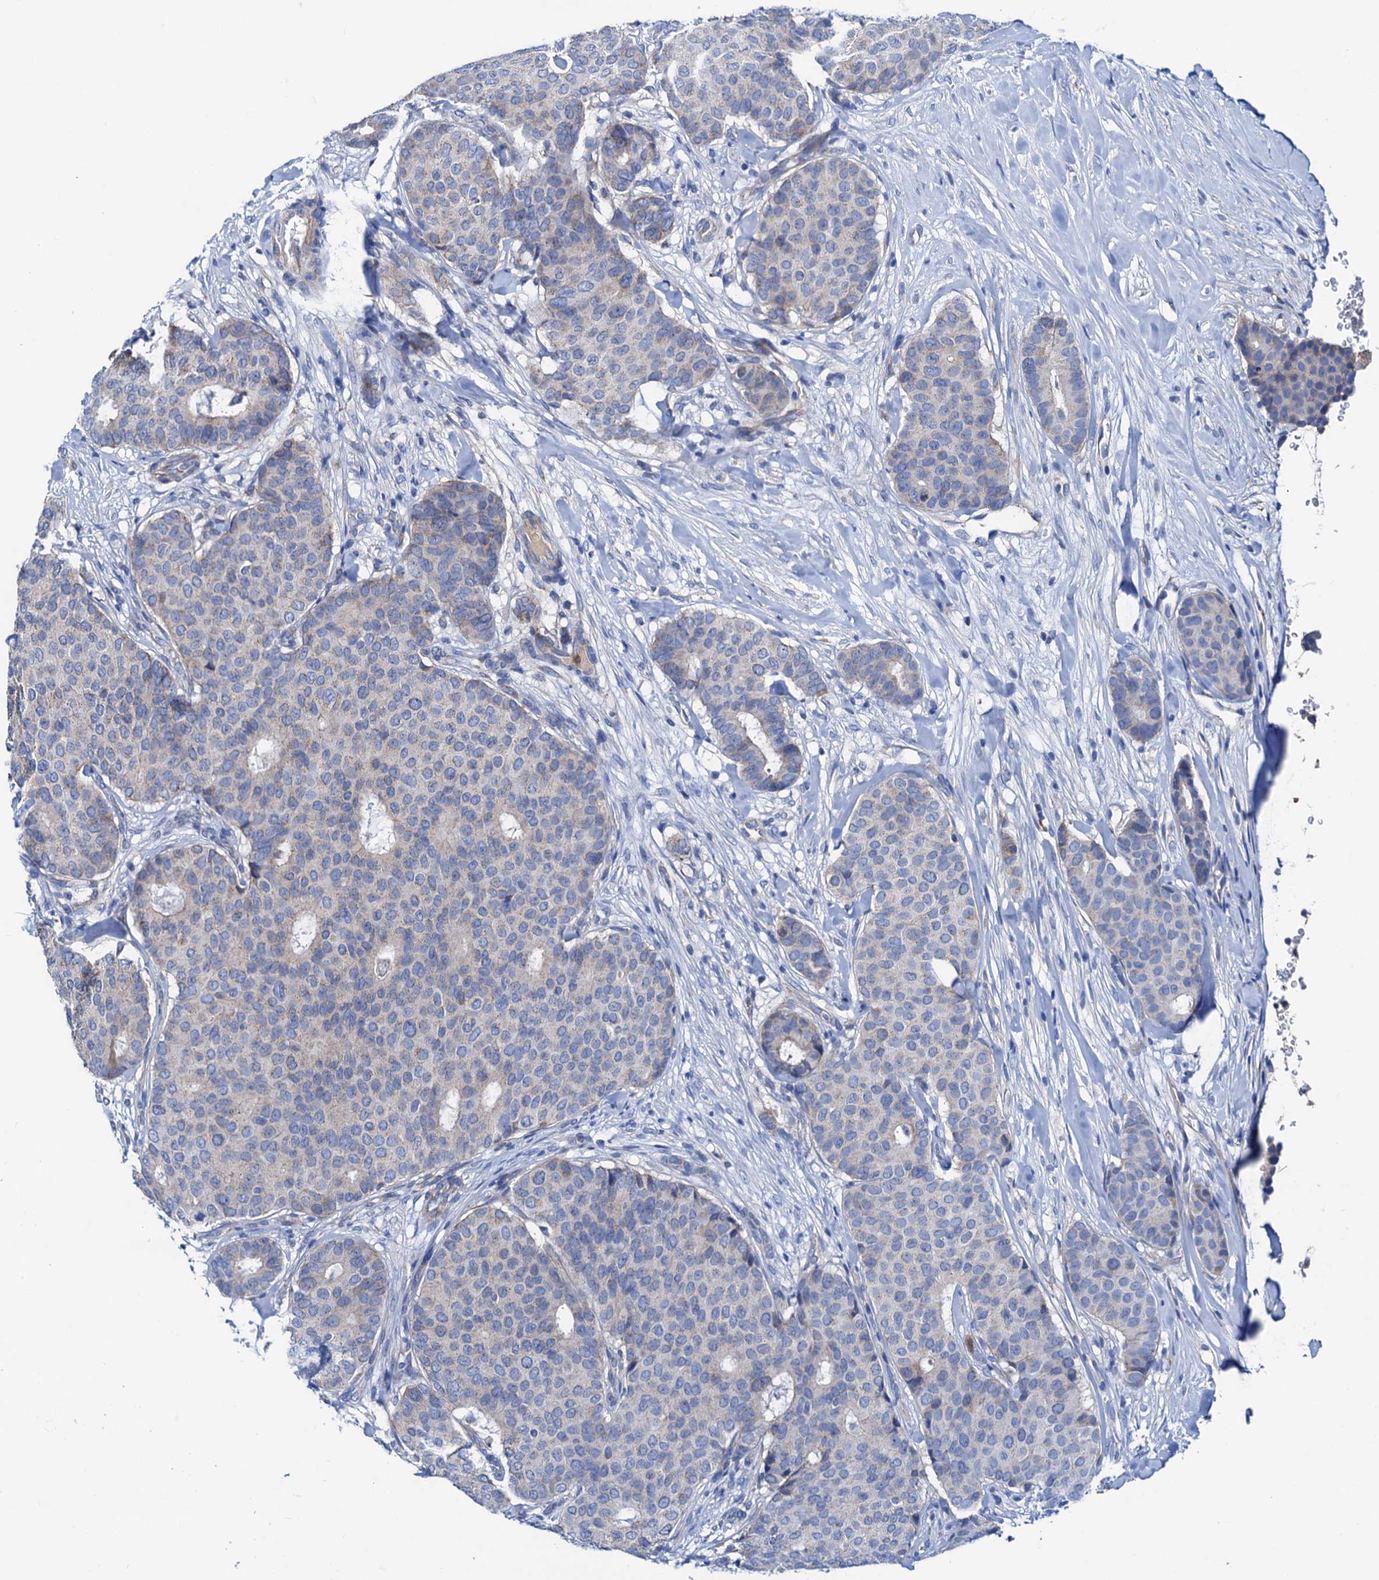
{"staining": {"intensity": "negative", "quantity": "none", "location": "none"}, "tissue": "breast cancer", "cell_type": "Tumor cells", "image_type": "cancer", "snomed": [{"axis": "morphology", "description": "Duct carcinoma"}, {"axis": "topography", "description": "Breast"}], "caption": "DAB immunohistochemical staining of breast cancer demonstrates no significant positivity in tumor cells.", "gene": "RASSF9", "patient": {"sex": "female", "age": 75}}